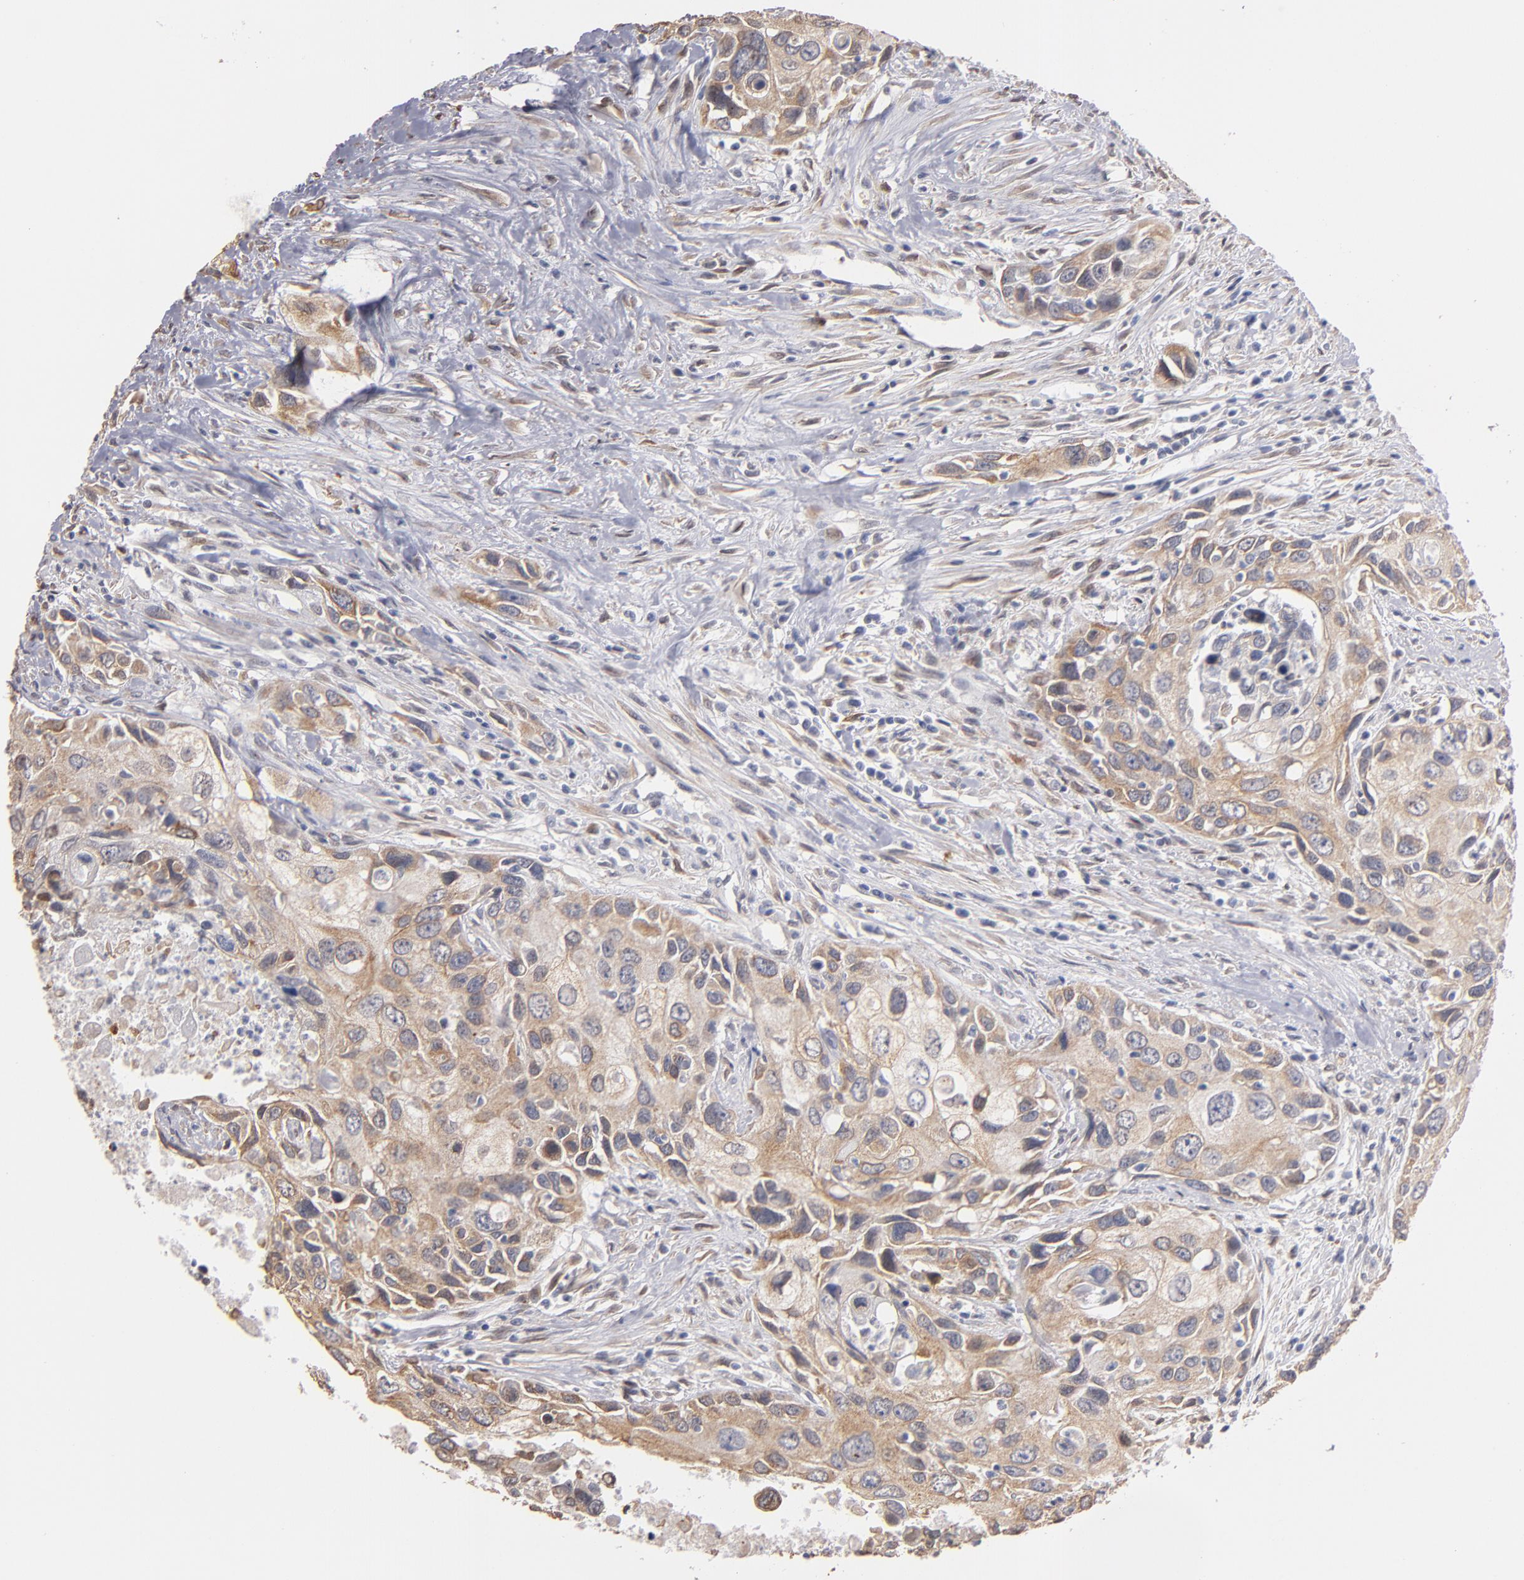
{"staining": {"intensity": "weak", "quantity": ">75%", "location": "cytoplasmic/membranous"}, "tissue": "urothelial cancer", "cell_type": "Tumor cells", "image_type": "cancer", "snomed": [{"axis": "morphology", "description": "Urothelial carcinoma, High grade"}, {"axis": "topography", "description": "Urinary bladder"}], "caption": "Tumor cells display low levels of weak cytoplasmic/membranous positivity in approximately >75% of cells in urothelial cancer. (Stains: DAB (3,3'-diaminobenzidine) in brown, nuclei in blue, Microscopy: brightfield microscopy at high magnification).", "gene": "PGRMC1", "patient": {"sex": "male", "age": 71}}